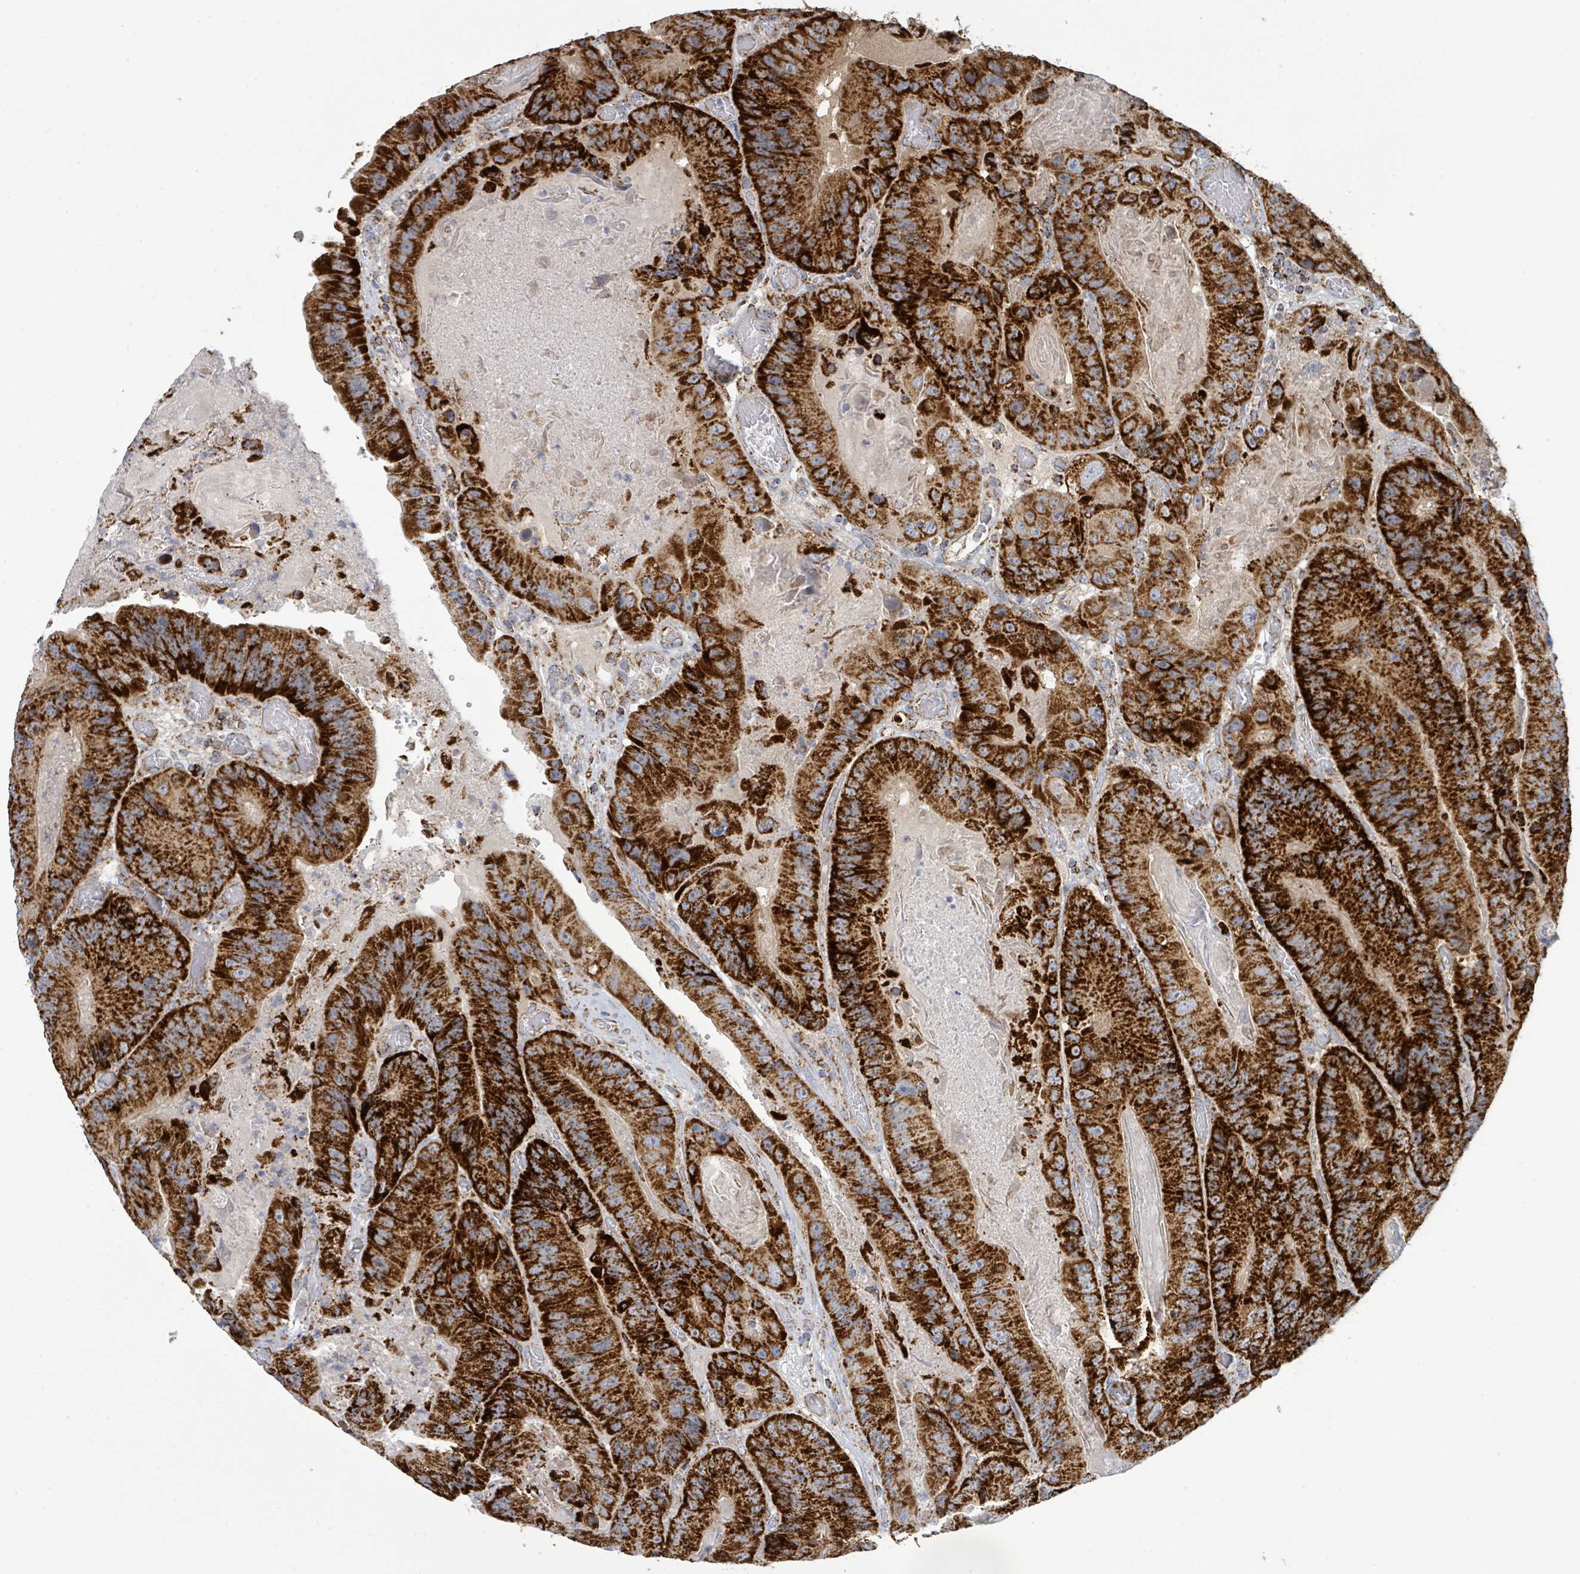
{"staining": {"intensity": "strong", "quantity": ">75%", "location": "cytoplasmic/membranous"}, "tissue": "colorectal cancer", "cell_type": "Tumor cells", "image_type": "cancer", "snomed": [{"axis": "morphology", "description": "Adenocarcinoma, NOS"}, {"axis": "topography", "description": "Colon"}], "caption": "The histopathology image displays staining of colorectal adenocarcinoma, revealing strong cytoplasmic/membranous protein positivity (brown color) within tumor cells.", "gene": "SUCLG2", "patient": {"sex": "female", "age": 86}}